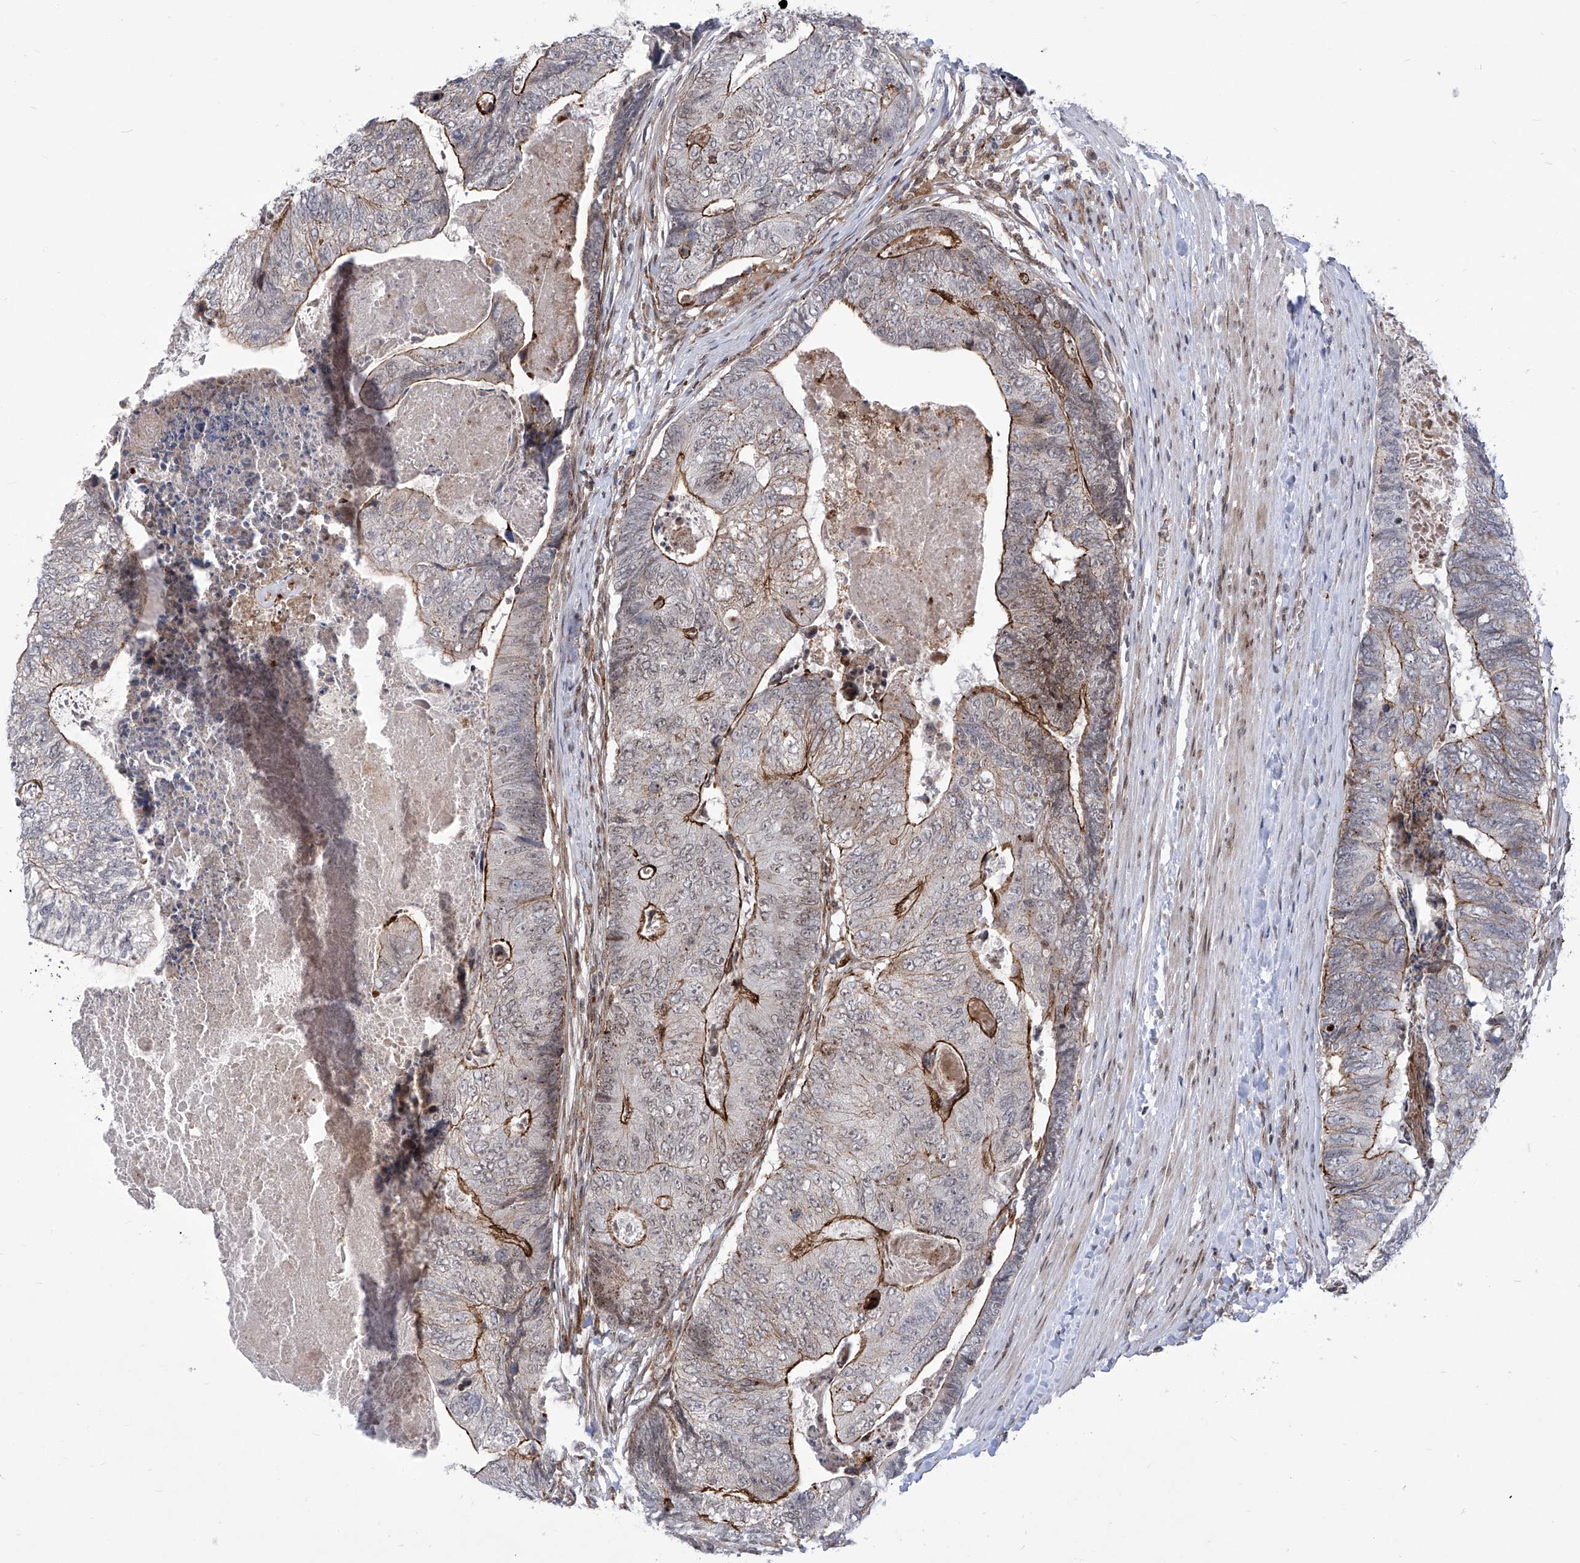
{"staining": {"intensity": "moderate", "quantity": "25%-75%", "location": "cytoplasmic/membranous"}, "tissue": "colorectal cancer", "cell_type": "Tumor cells", "image_type": "cancer", "snomed": [{"axis": "morphology", "description": "Adenocarcinoma, NOS"}, {"axis": "topography", "description": "Colon"}], "caption": "IHC (DAB (3,3'-diaminobenzidine)) staining of human colorectal adenocarcinoma reveals moderate cytoplasmic/membranous protein positivity in approximately 25%-75% of tumor cells. The staining was performed using DAB (3,3'-diaminobenzidine) to visualize the protein expression in brown, while the nuclei were stained in blue with hematoxylin (Magnification: 20x).", "gene": "CEP290", "patient": {"sex": "female", "age": 67}}